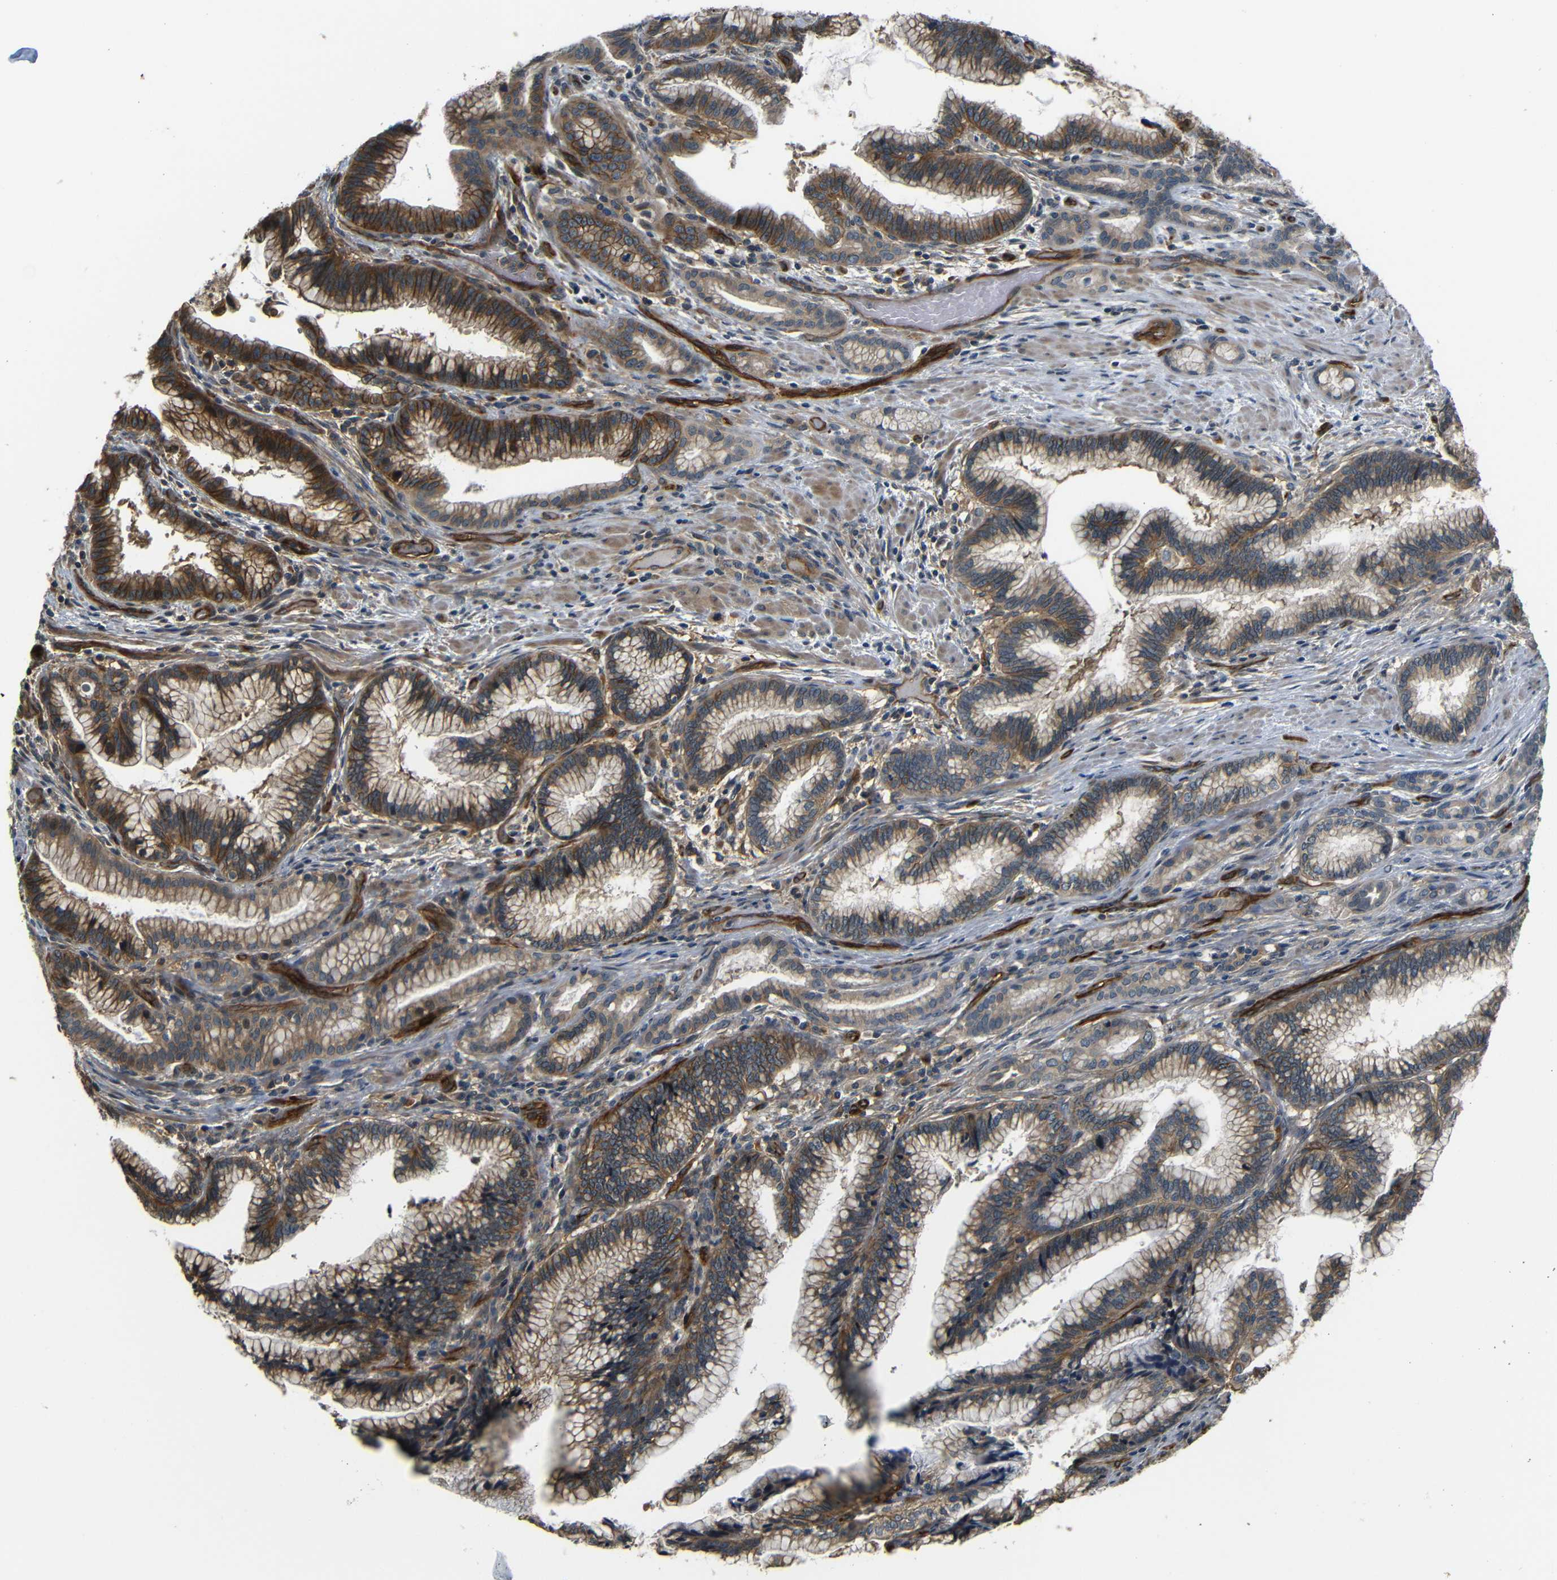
{"staining": {"intensity": "moderate", "quantity": ">75%", "location": "cytoplasmic/membranous"}, "tissue": "pancreatic cancer", "cell_type": "Tumor cells", "image_type": "cancer", "snomed": [{"axis": "morphology", "description": "Adenocarcinoma, NOS"}, {"axis": "topography", "description": "Pancreas"}], "caption": "Tumor cells reveal medium levels of moderate cytoplasmic/membranous staining in about >75% of cells in pancreatic cancer.", "gene": "RELL1", "patient": {"sex": "female", "age": 64}}